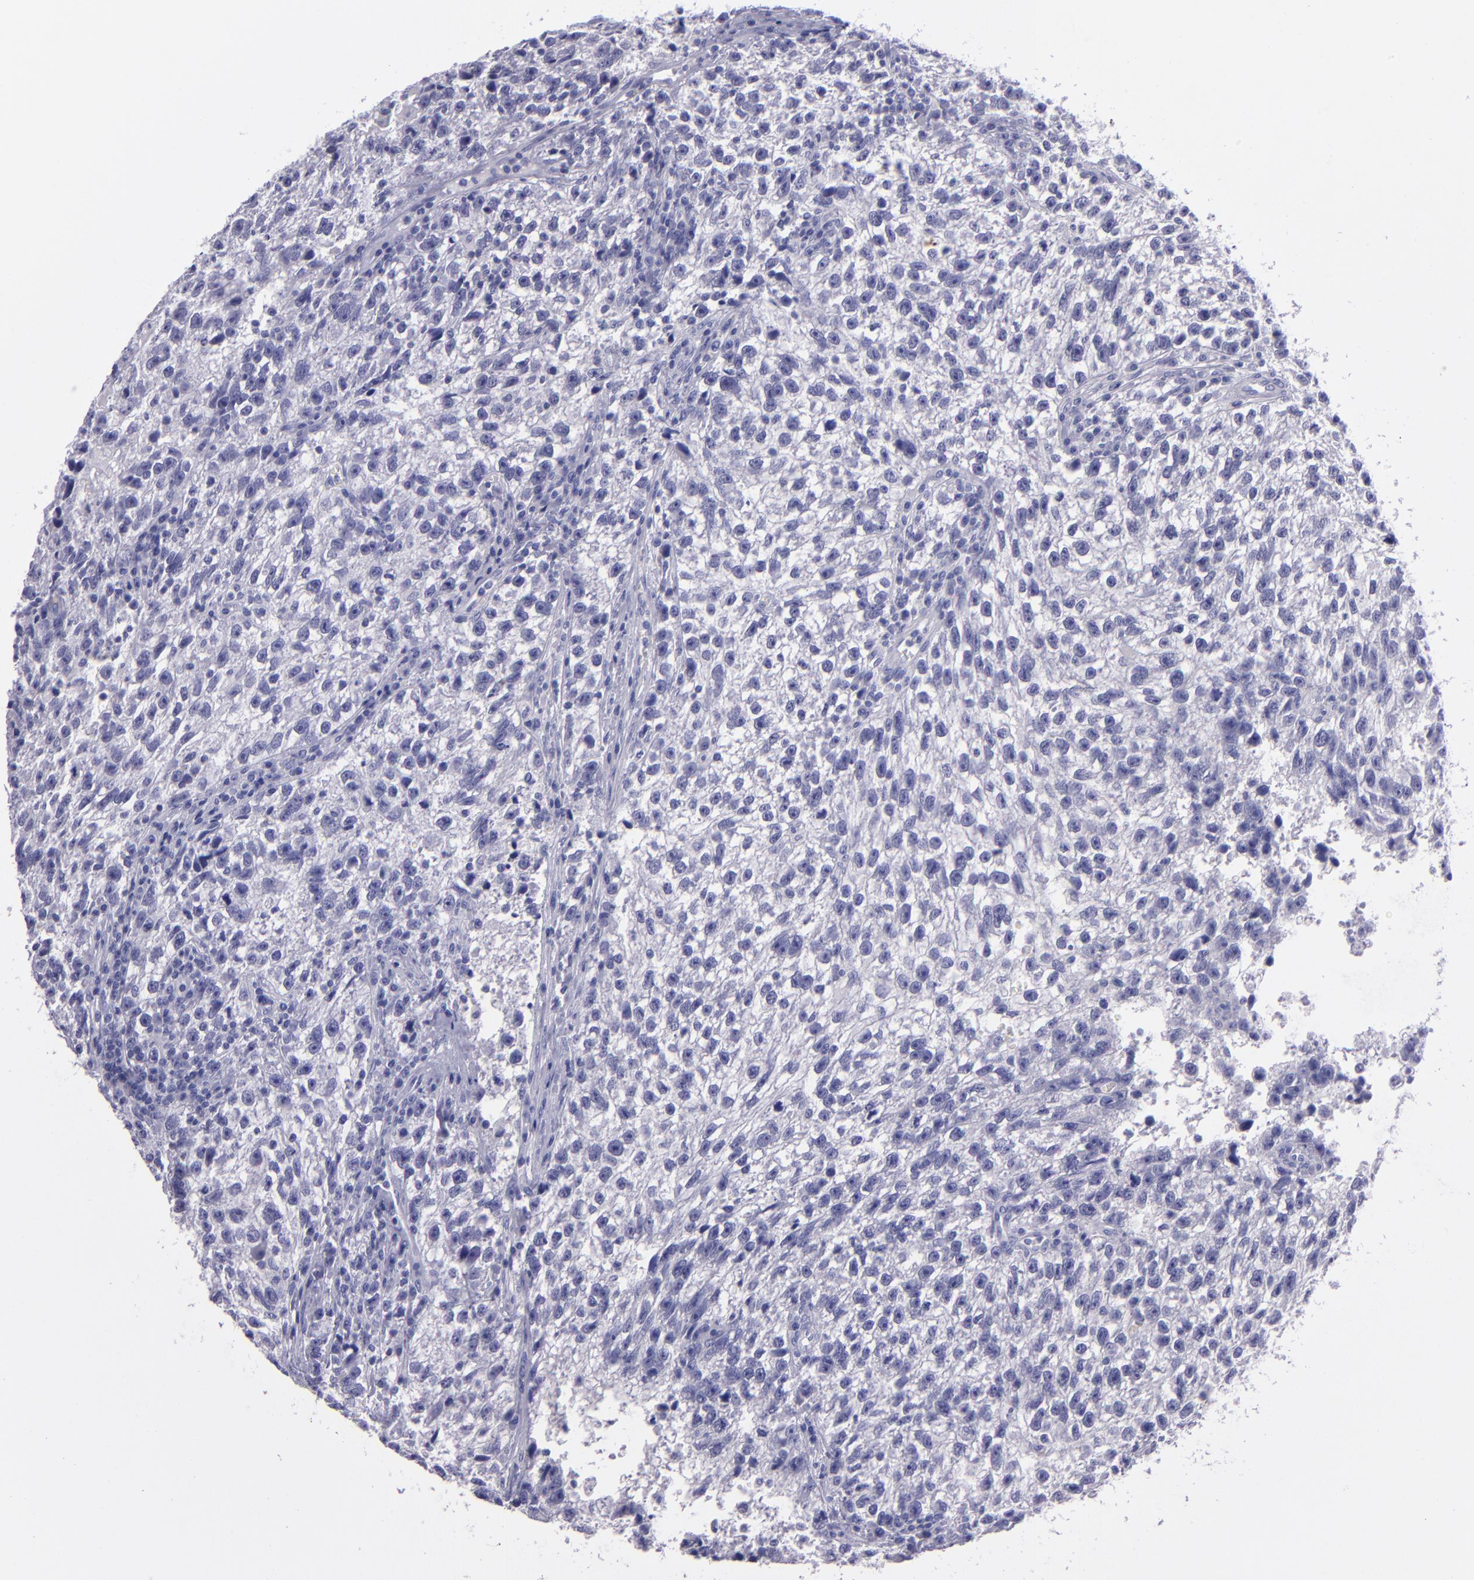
{"staining": {"intensity": "negative", "quantity": "none", "location": "none"}, "tissue": "testis cancer", "cell_type": "Tumor cells", "image_type": "cancer", "snomed": [{"axis": "morphology", "description": "Seminoma, NOS"}, {"axis": "topography", "description": "Testis"}], "caption": "A micrograph of testis cancer (seminoma) stained for a protein exhibits no brown staining in tumor cells. The staining was performed using DAB to visualize the protein expression in brown, while the nuclei were stained in blue with hematoxylin (Magnification: 20x).", "gene": "TNNT3", "patient": {"sex": "male", "age": 38}}